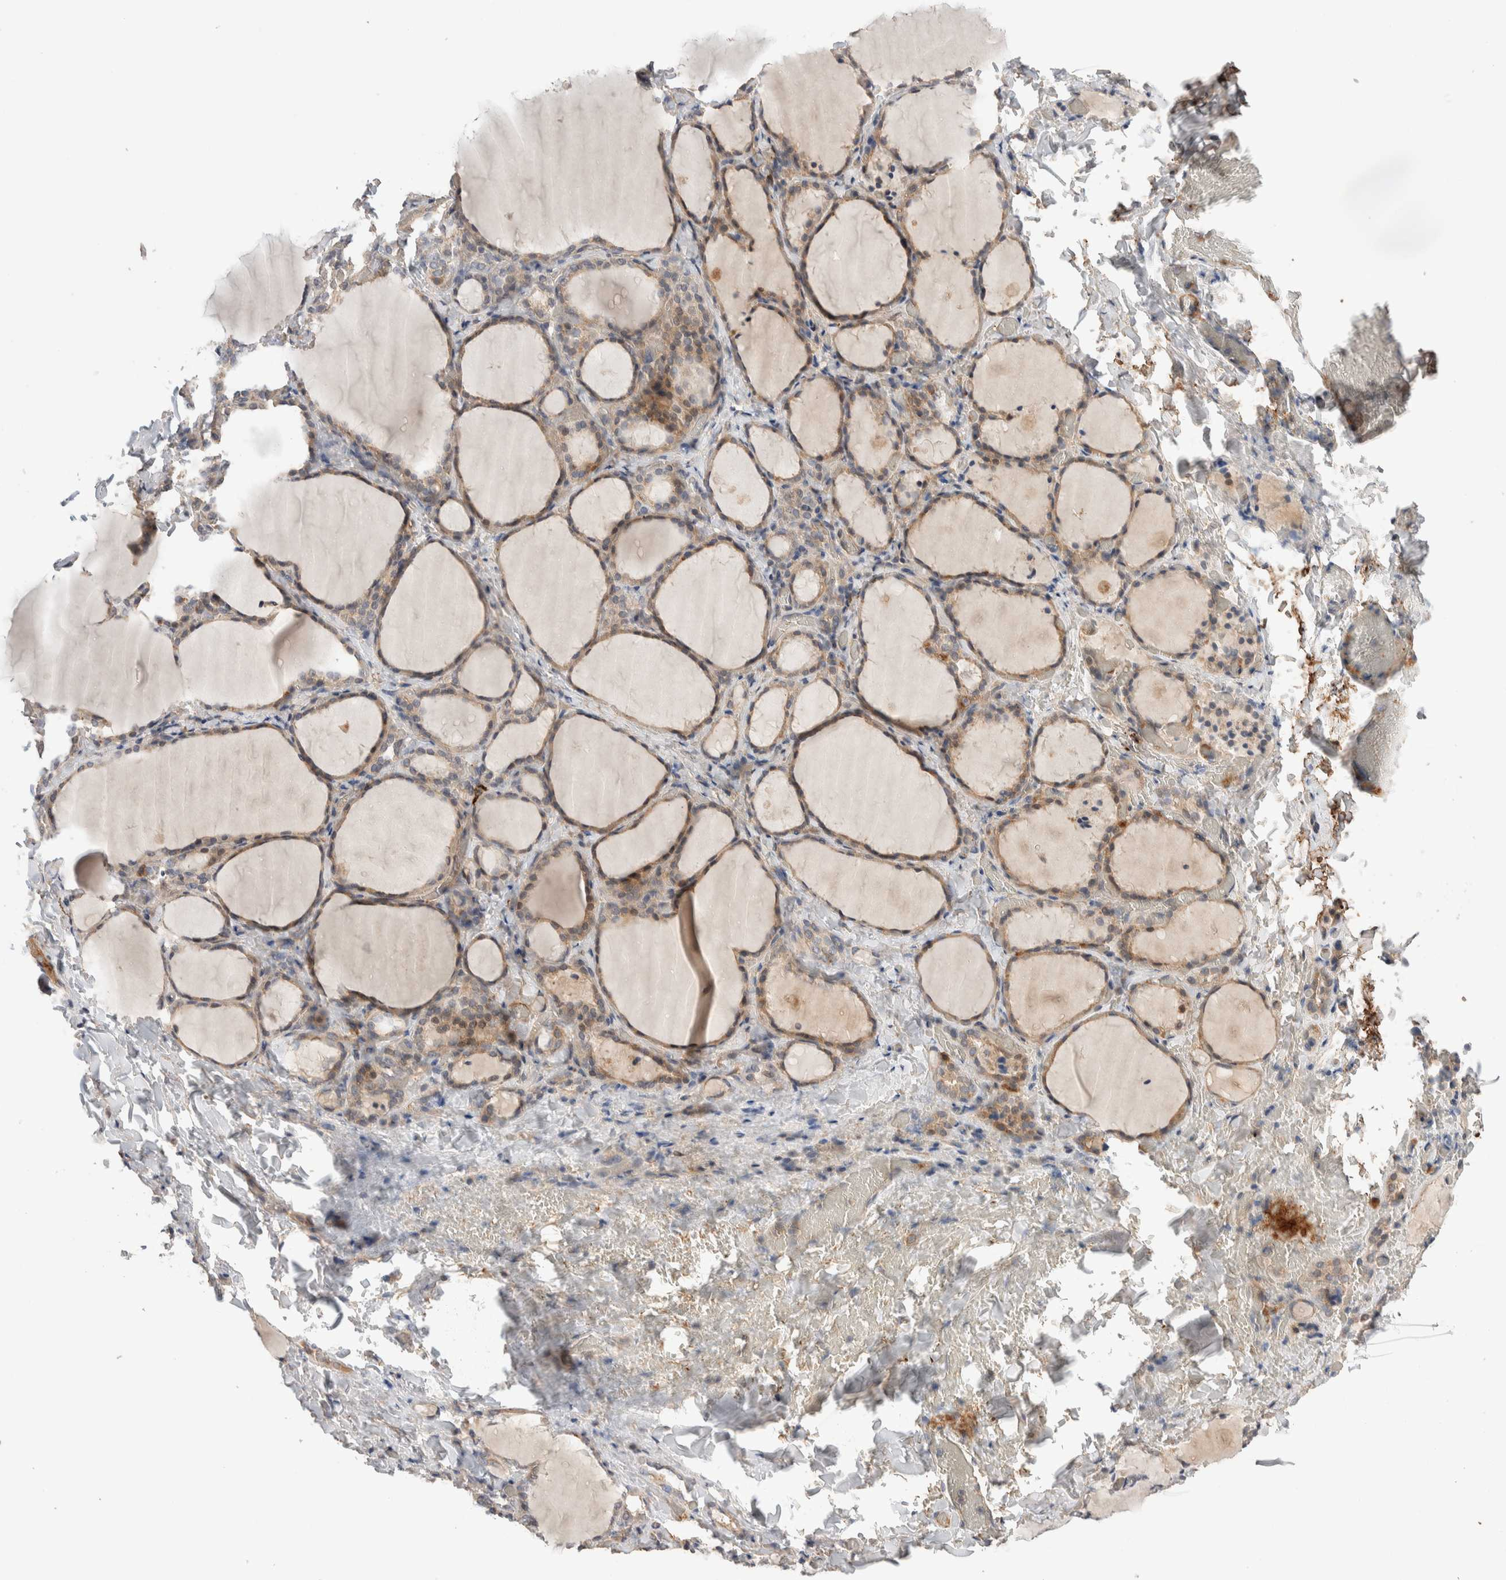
{"staining": {"intensity": "weak", "quantity": ">75%", "location": "cytoplasmic/membranous"}, "tissue": "thyroid gland", "cell_type": "Glandular cells", "image_type": "normal", "snomed": [{"axis": "morphology", "description": "Normal tissue, NOS"}, {"axis": "morphology", "description": "Papillary adenocarcinoma, NOS"}, {"axis": "topography", "description": "Thyroid gland"}], "caption": "An immunohistochemistry (IHC) photomicrograph of normal tissue is shown. Protein staining in brown labels weak cytoplasmic/membranous positivity in thyroid gland within glandular cells. The staining was performed using DAB to visualize the protein expression in brown, while the nuclei were stained in blue with hematoxylin (Magnification: 20x).", "gene": "WDR91", "patient": {"sex": "female", "age": 30}}